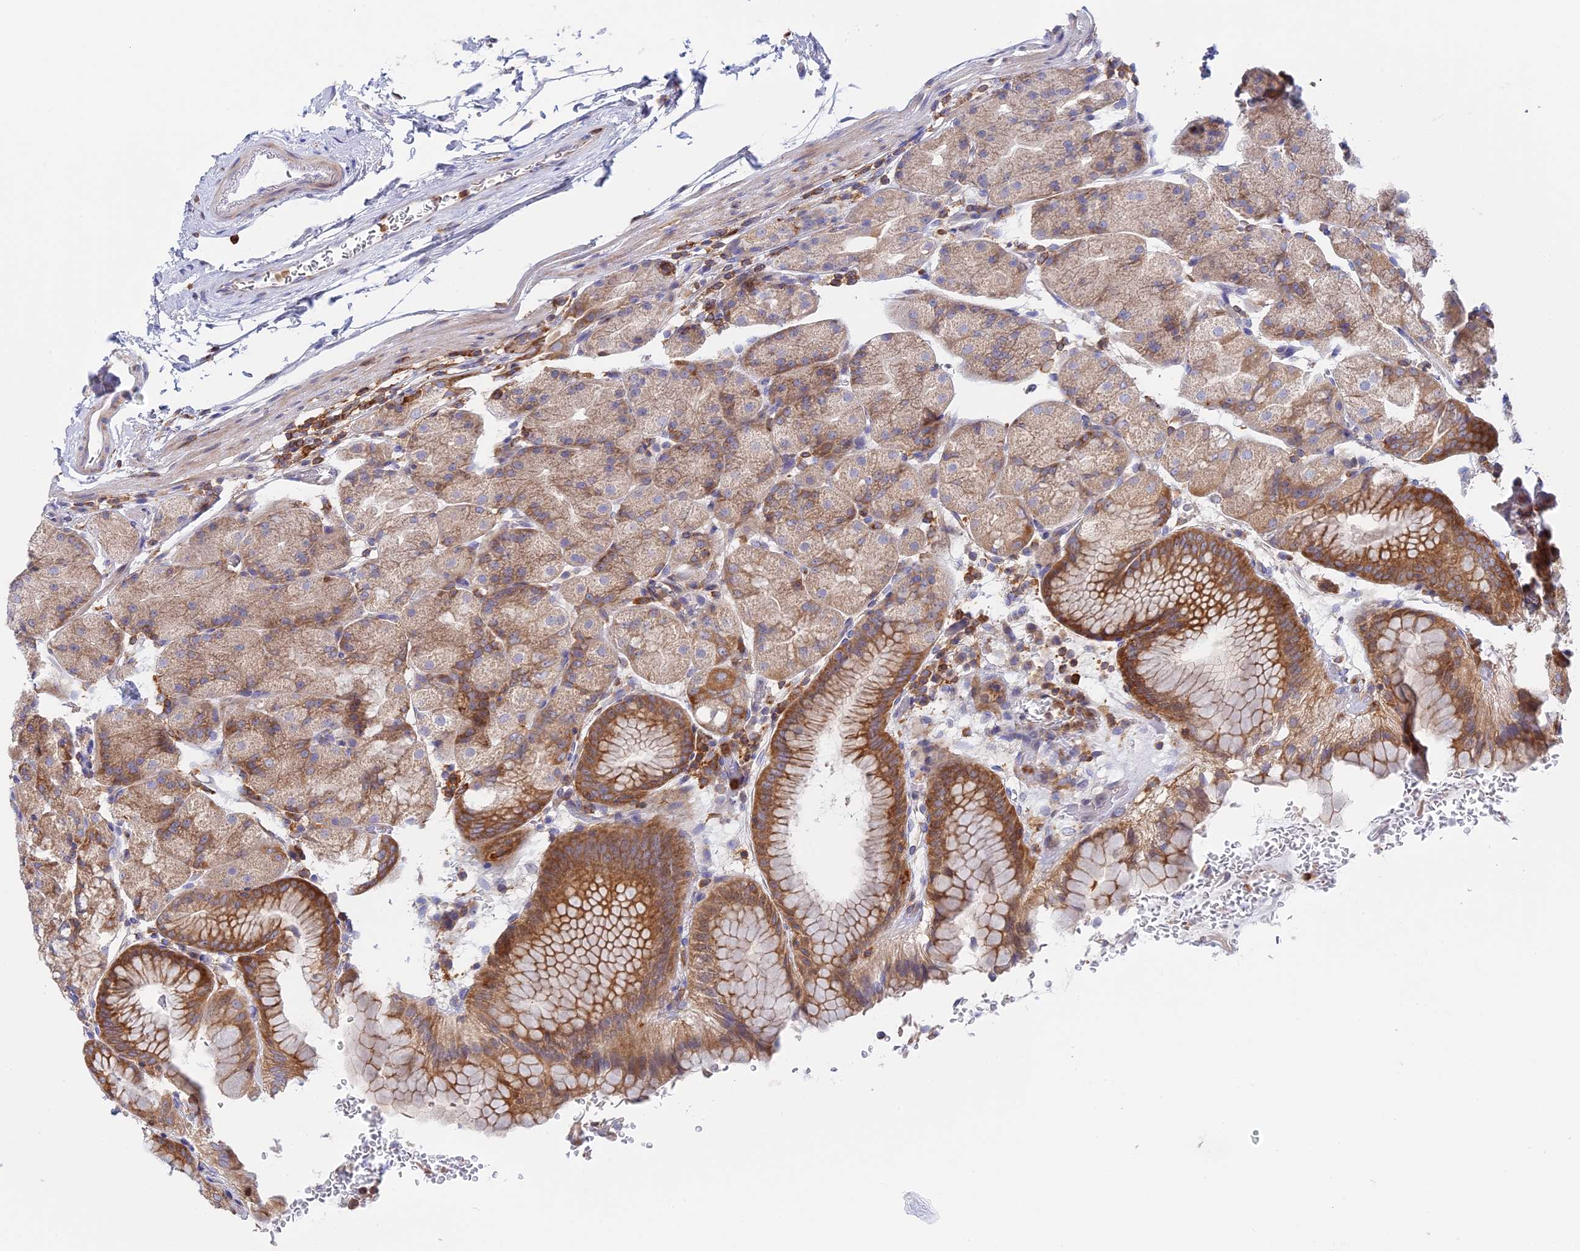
{"staining": {"intensity": "moderate", "quantity": ">75%", "location": "cytoplasmic/membranous"}, "tissue": "stomach", "cell_type": "Glandular cells", "image_type": "normal", "snomed": [{"axis": "morphology", "description": "Normal tissue, NOS"}, {"axis": "topography", "description": "Stomach, upper"}, {"axis": "topography", "description": "Stomach, lower"}], "caption": "Moderate cytoplasmic/membranous positivity for a protein is present in approximately >75% of glandular cells of benign stomach using immunohistochemistry.", "gene": "GMIP", "patient": {"sex": "male", "age": 62}}